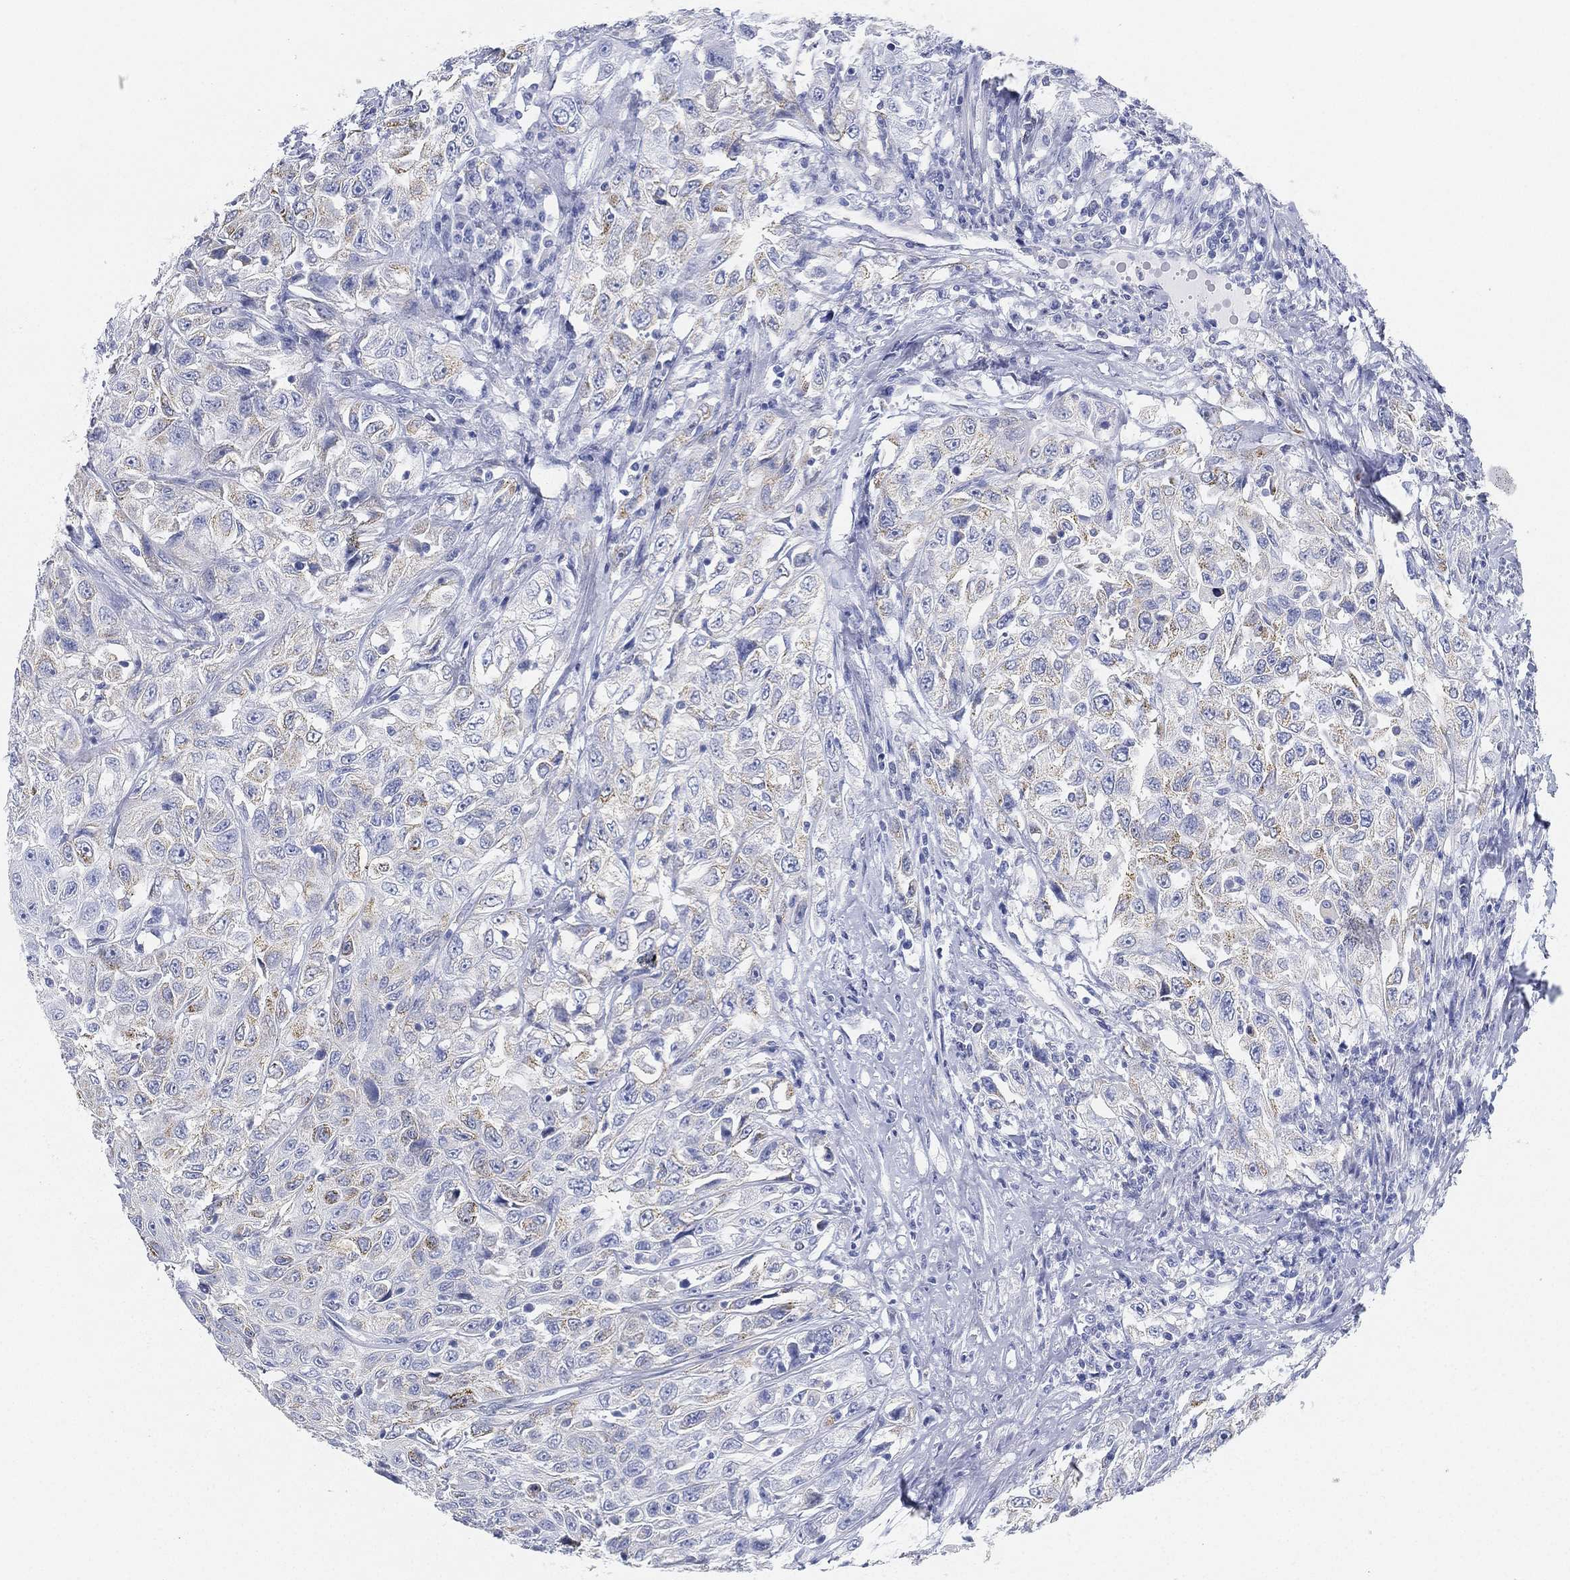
{"staining": {"intensity": "moderate", "quantity": "<25%", "location": "cytoplasmic/membranous"}, "tissue": "urothelial cancer", "cell_type": "Tumor cells", "image_type": "cancer", "snomed": [{"axis": "morphology", "description": "Urothelial carcinoma, High grade"}, {"axis": "topography", "description": "Urinary bladder"}], "caption": "A brown stain labels moderate cytoplasmic/membranous staining of a protein in human urothelial carcinoma (high-grade) tumor cells. (DAB IHC, brown staining for protein, blue staining for nuclei).", "gene": "GPR61", "patient": {"sex": "female", "age": 56}}